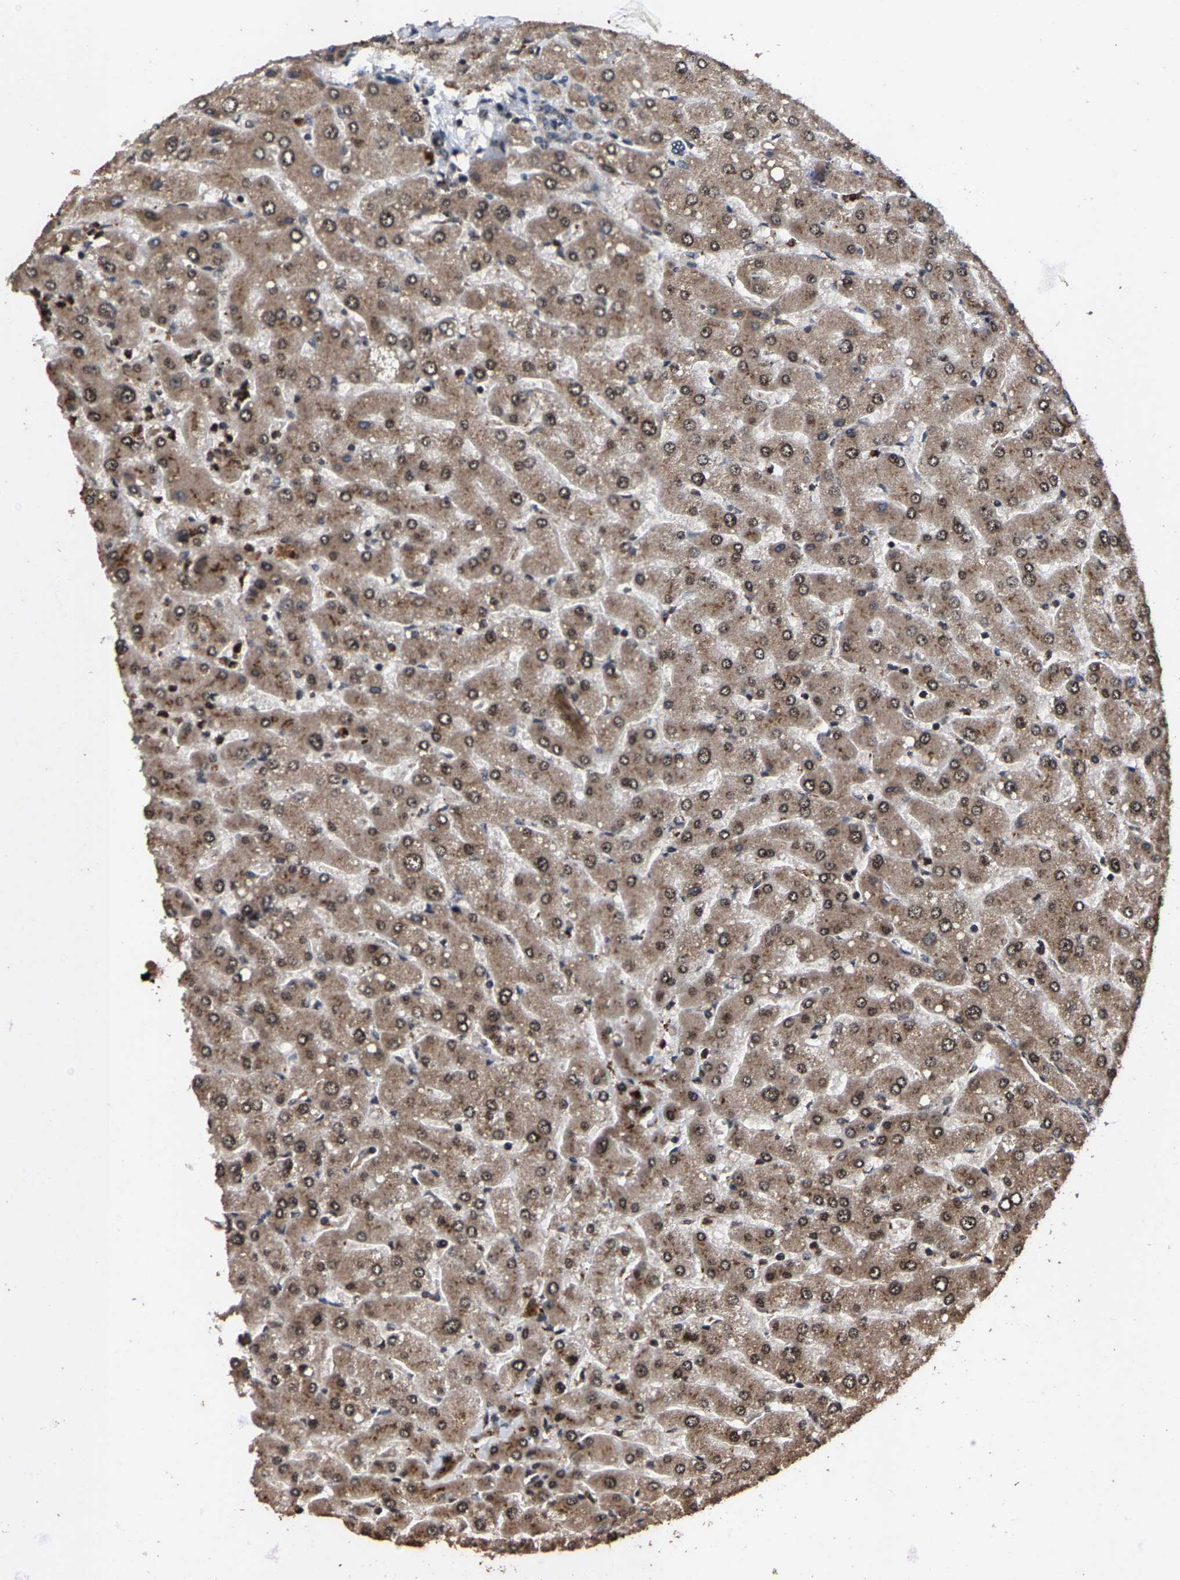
{"staining": {"intensity": "weak", "quantity": "25%-75%", "location": "cytoplasmic/membranous,nuclear"}, "tissue": "liver", "cell_type": "Cholangiocytes", "image_type": "normal", "snomed": [{"axis": "morphology", "description": "Normal tissue, NOS"}, {"axis": "topography", "description": "Liver"}], "caption": "An image of liver stained for a protein reveals weak cytoplasmic/membranous,nuclear brown staining in cholangiocytes.", "gene": "HAUS6", "patient": {"sex": "male", "age": 55}}